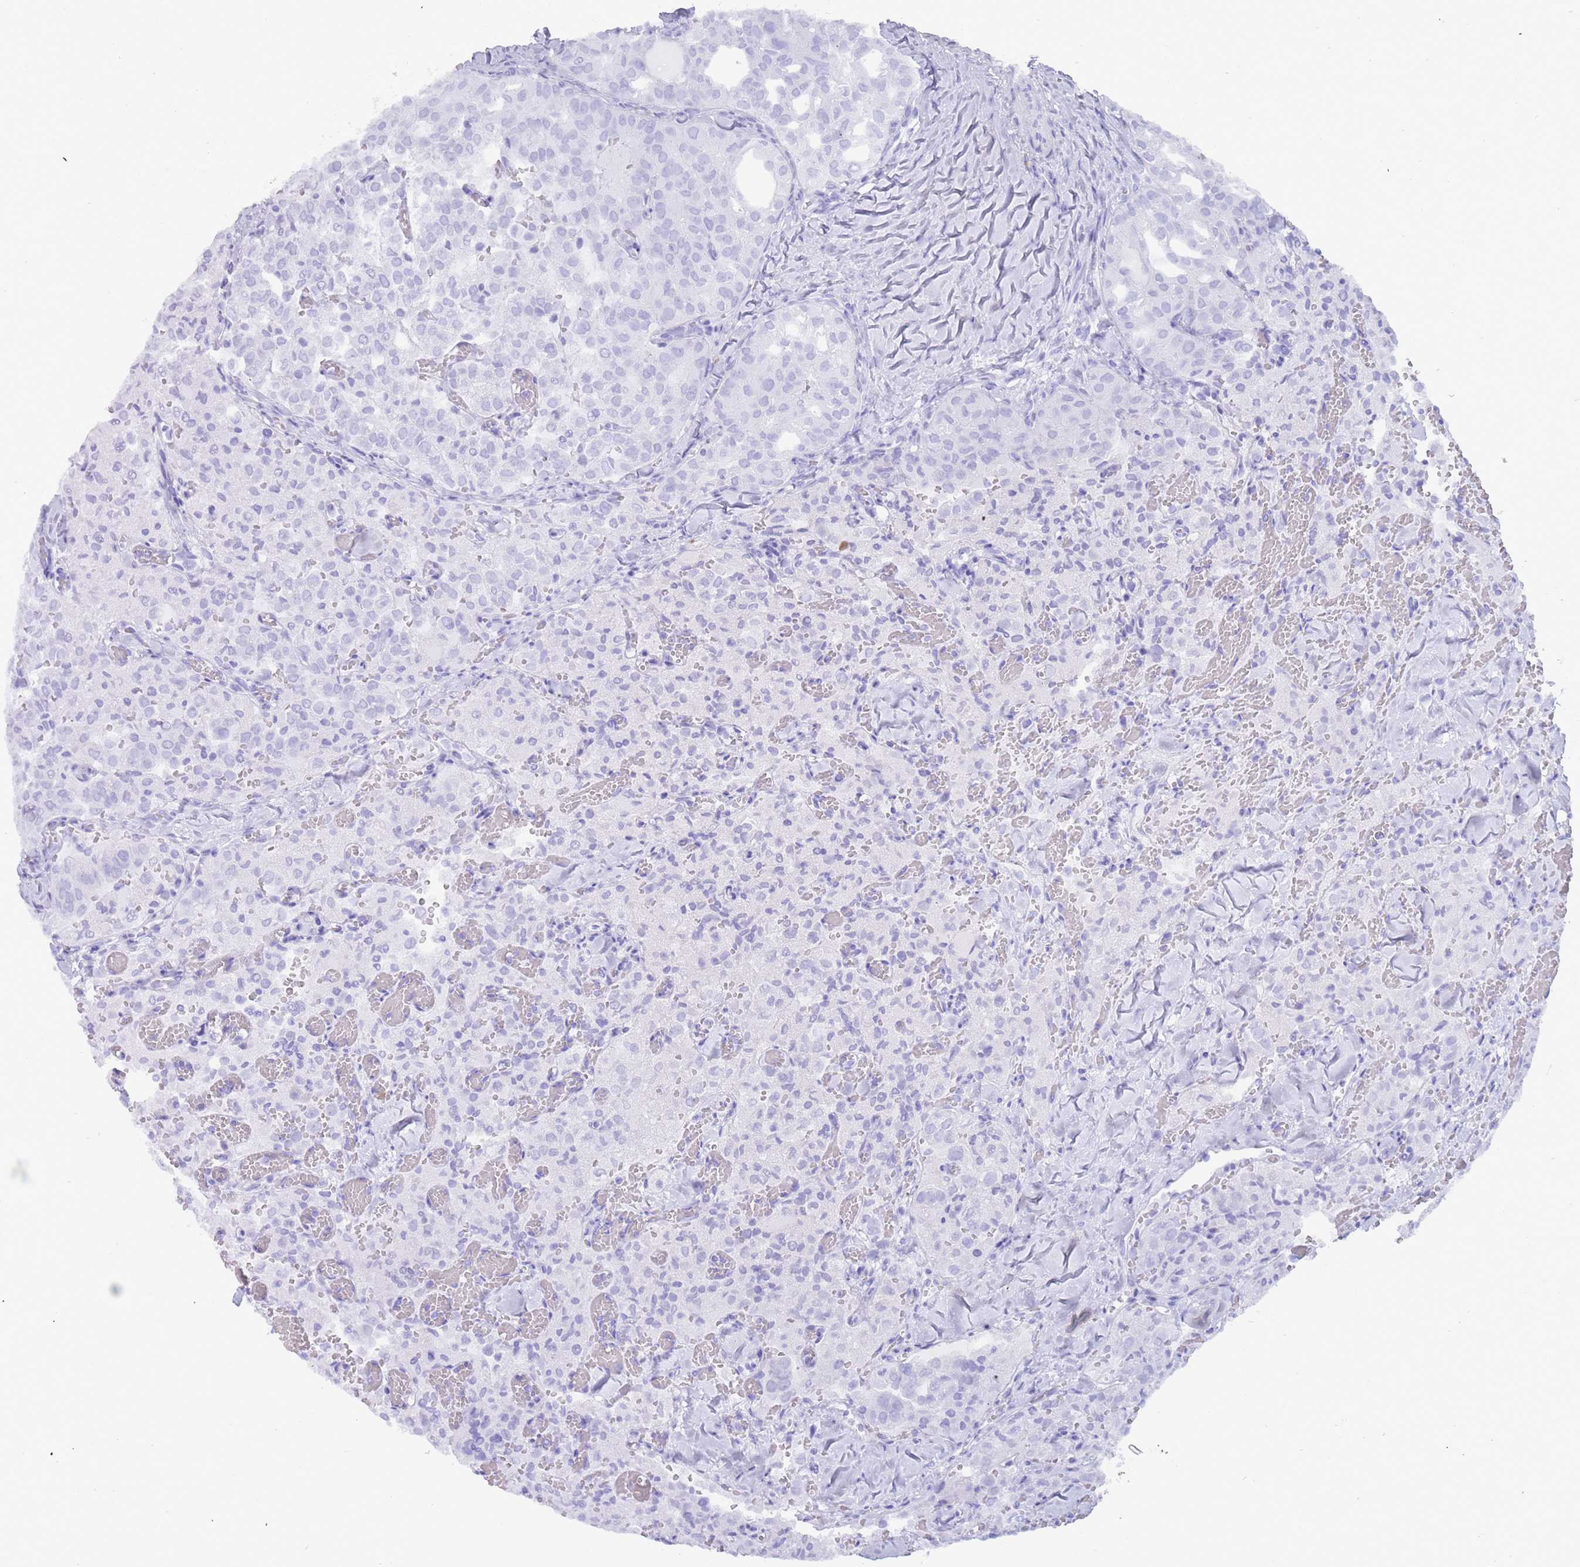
{"staining": {"intensity": "negative", "quantity": "none", "location": "none"}, "tissue": "thyroid cancer", "cell_type": "Tumor cells", "image_type": "cancer", "snomed": [{"axis": "morphology", "description": "Follicular adenoma carcinoma, NOS"}, {"axis": "topography", "description": "Thyroid gland"}], "caption": "There is no significant positivity in tumor cells of thyroid cancer (follicular adenoma carcinoma). (Stains: DAB immunohistochemistry with hematoxylin counter stain, Microscopy: brightfield microscopy at high magnification).", "gene": "MYADML2", "patient": {"sex": "male", "age": 75}}